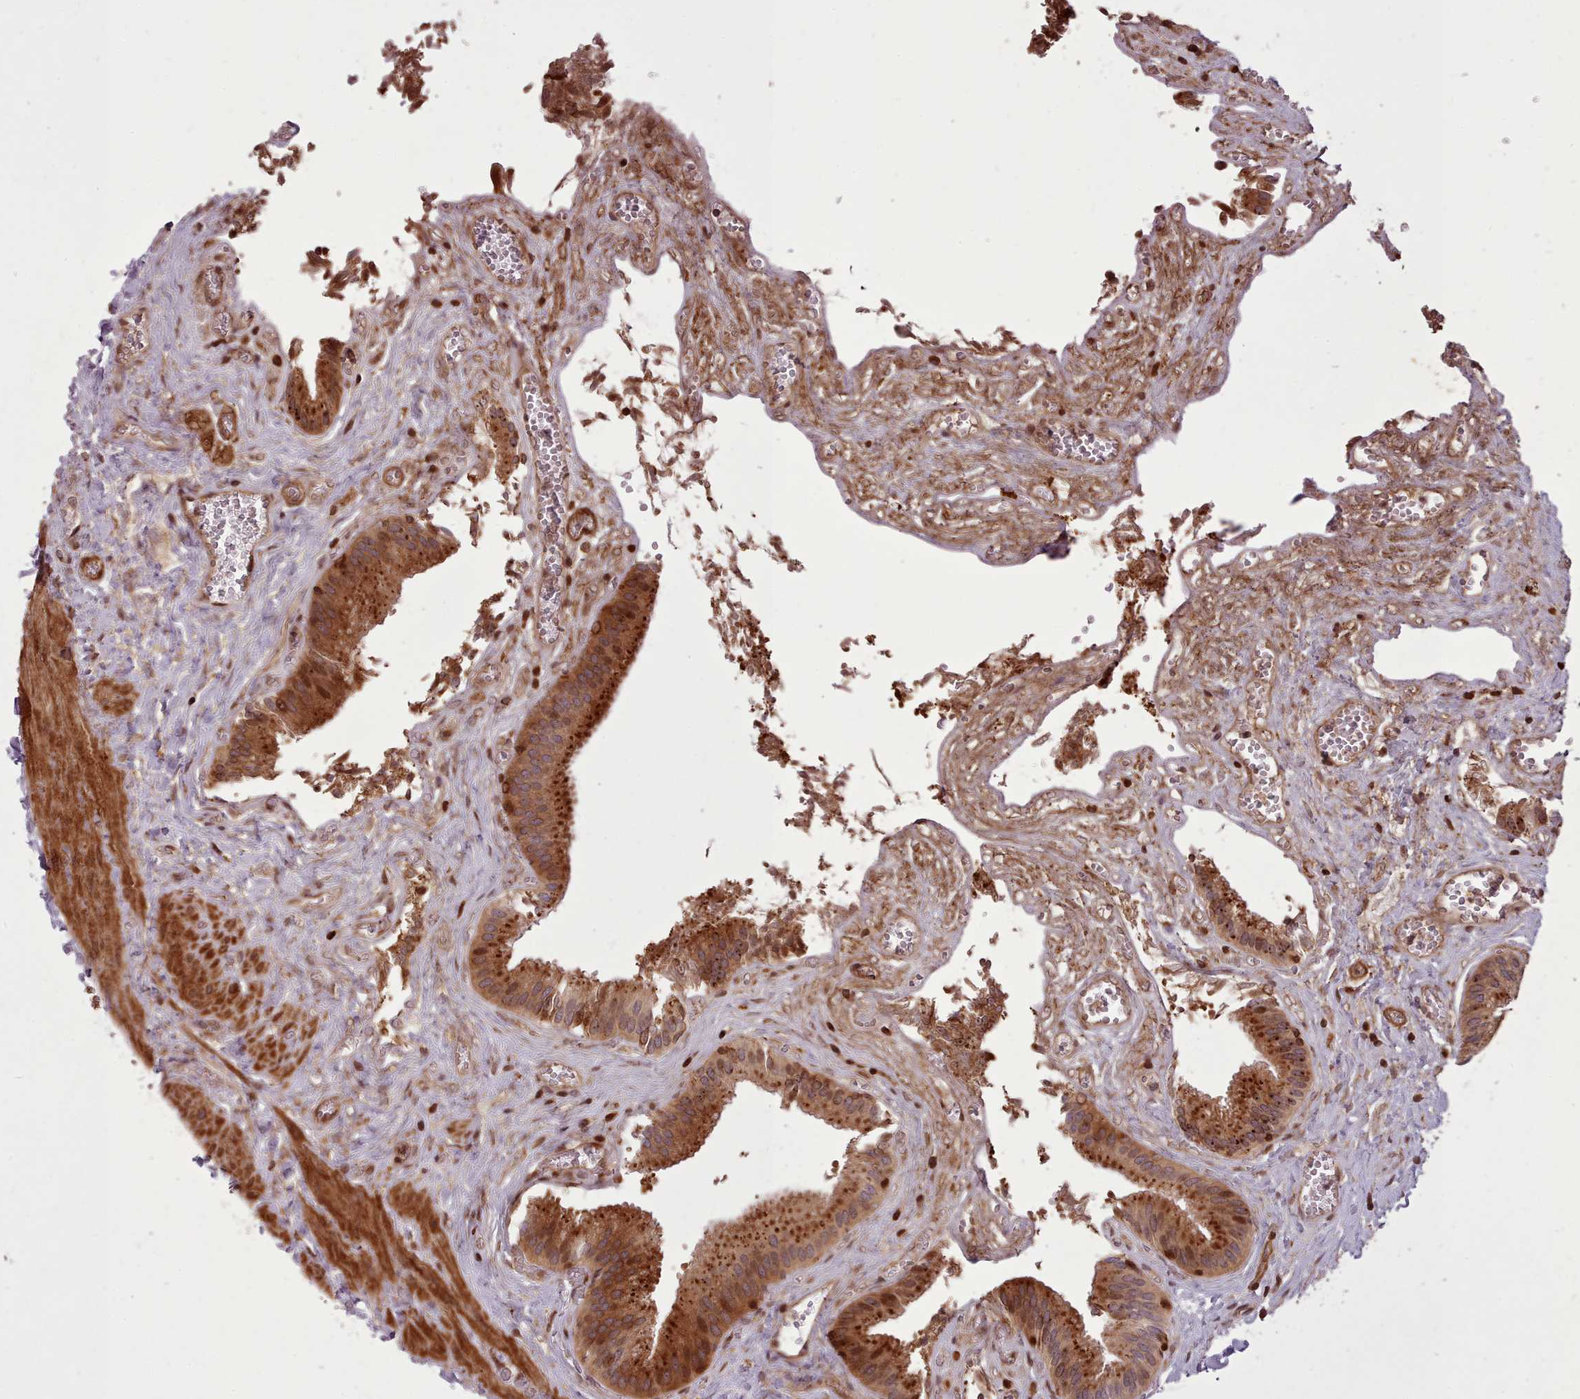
{"staining": {"intensity": "strong", "quantity": ">75%", "location": "cytoplasmic/membranous,nuclear"}, "tissue": "gallbladder", "cell_type": "Glandular cells", "image_type": "normal", "snomed": [{"axis": "morphology", "description": "Normal tissue, NOS"}, {"axis": "topography", "description": "Gallbladder"}, {"axis": "topography", "description": "Peripheral nerve tissue"}], "caption": "A brown stain highlights strong cytoplasmic/membranous,nuclear expression of a protein in glandular cells of benign gallbladder.", "gene": "NLRP7", "patient": {"sex": "male", "age": 17}}